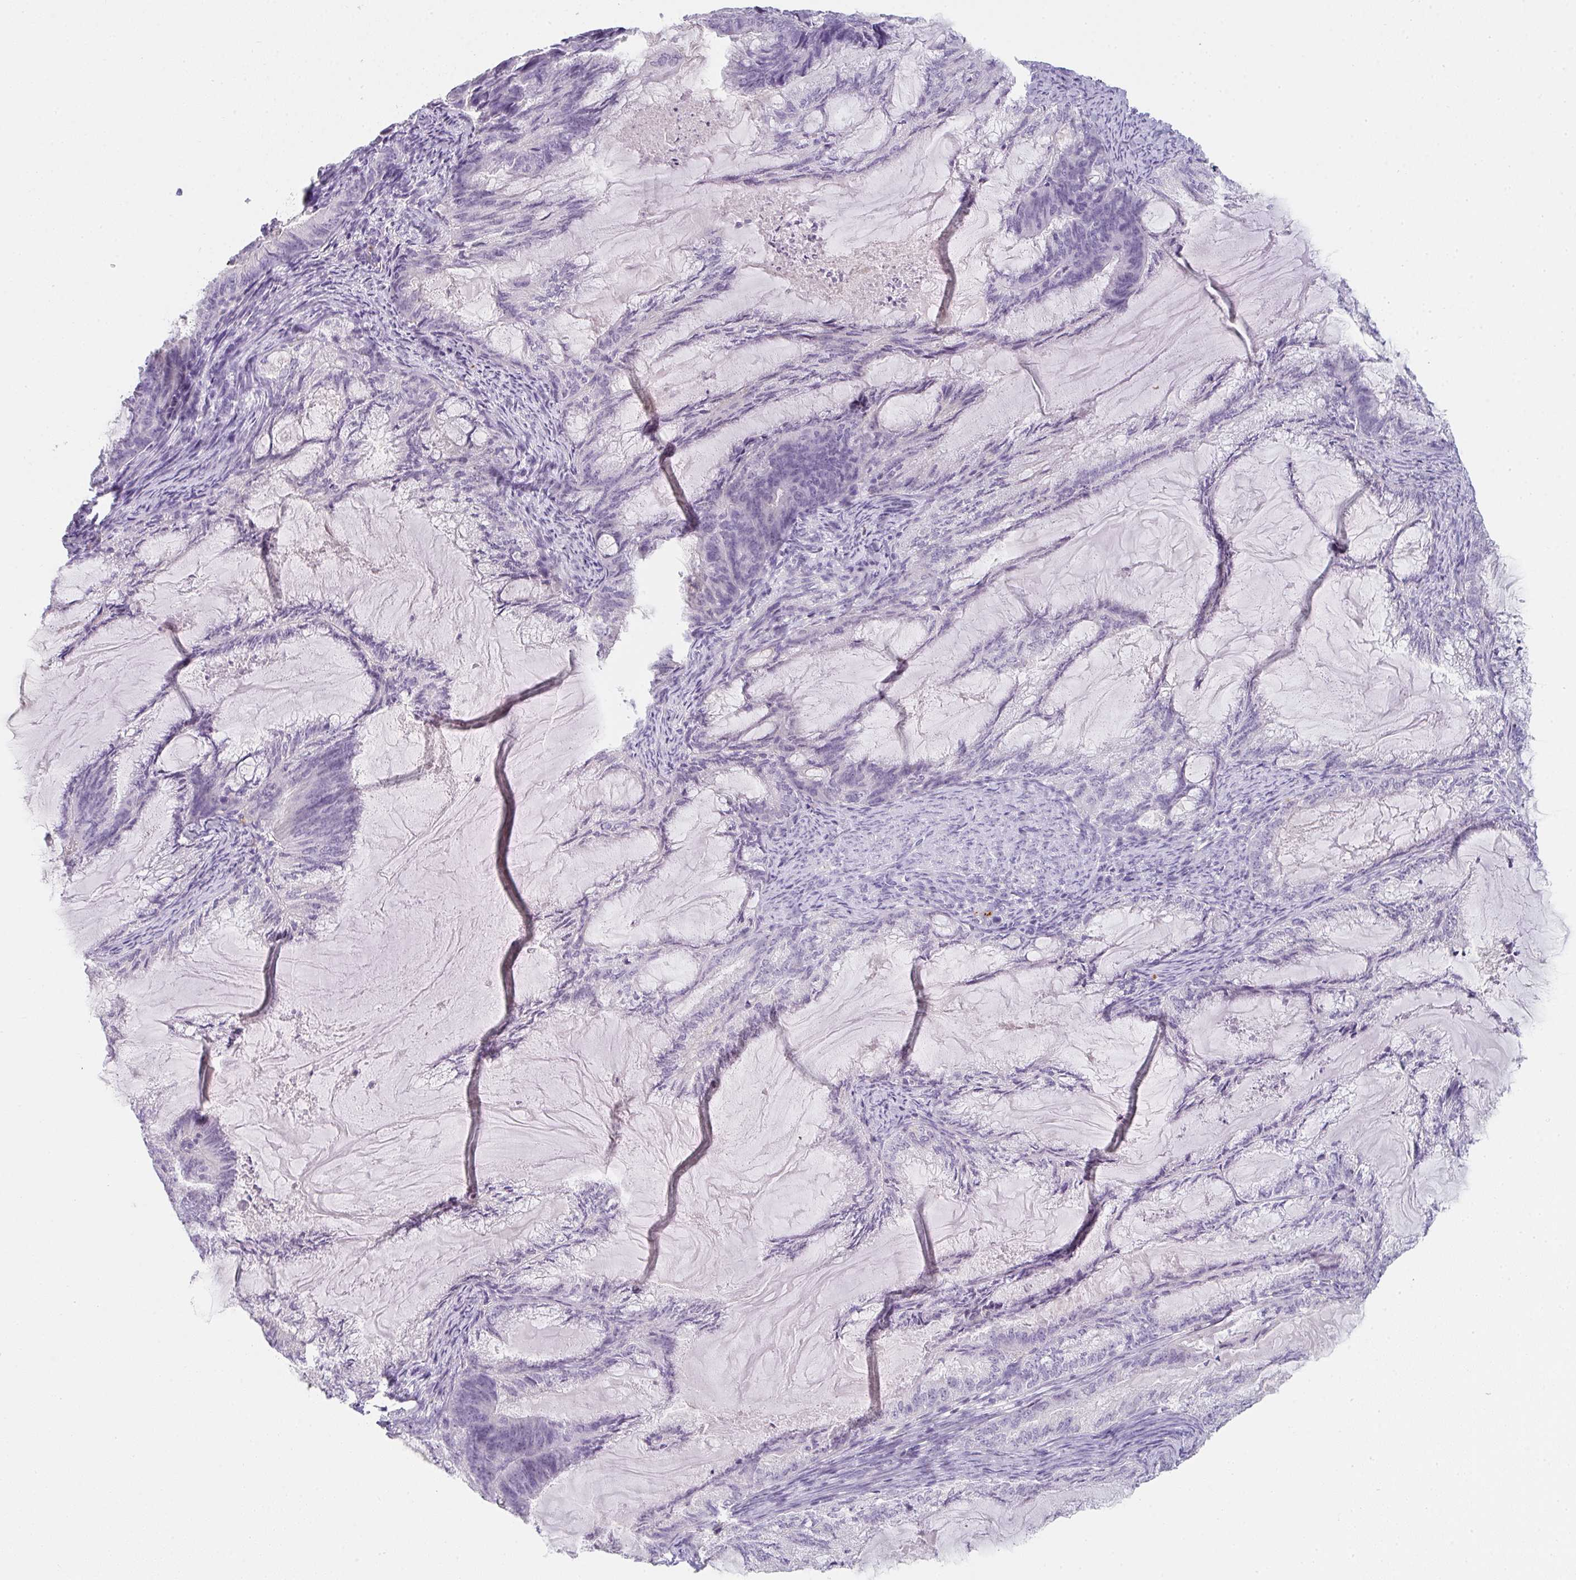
{"staining": {"intensity": "negative", "quantity": "none", "location": "none"}, "tissue": "endometrial cancer", "cell_type": "Tumor cells", "image_type": "cancer", "snomed": [{"axis": "morphology", "description": "Adenocarcinoma, NOS"}, {"axis": "topography", "description": "Endometrium"}], "caption": "There is no significant expression in tumor cells of endometrial adenocarcinoma.", "gene": "C1QTNF8", "patient": {"sex": "female", "age": 86}}